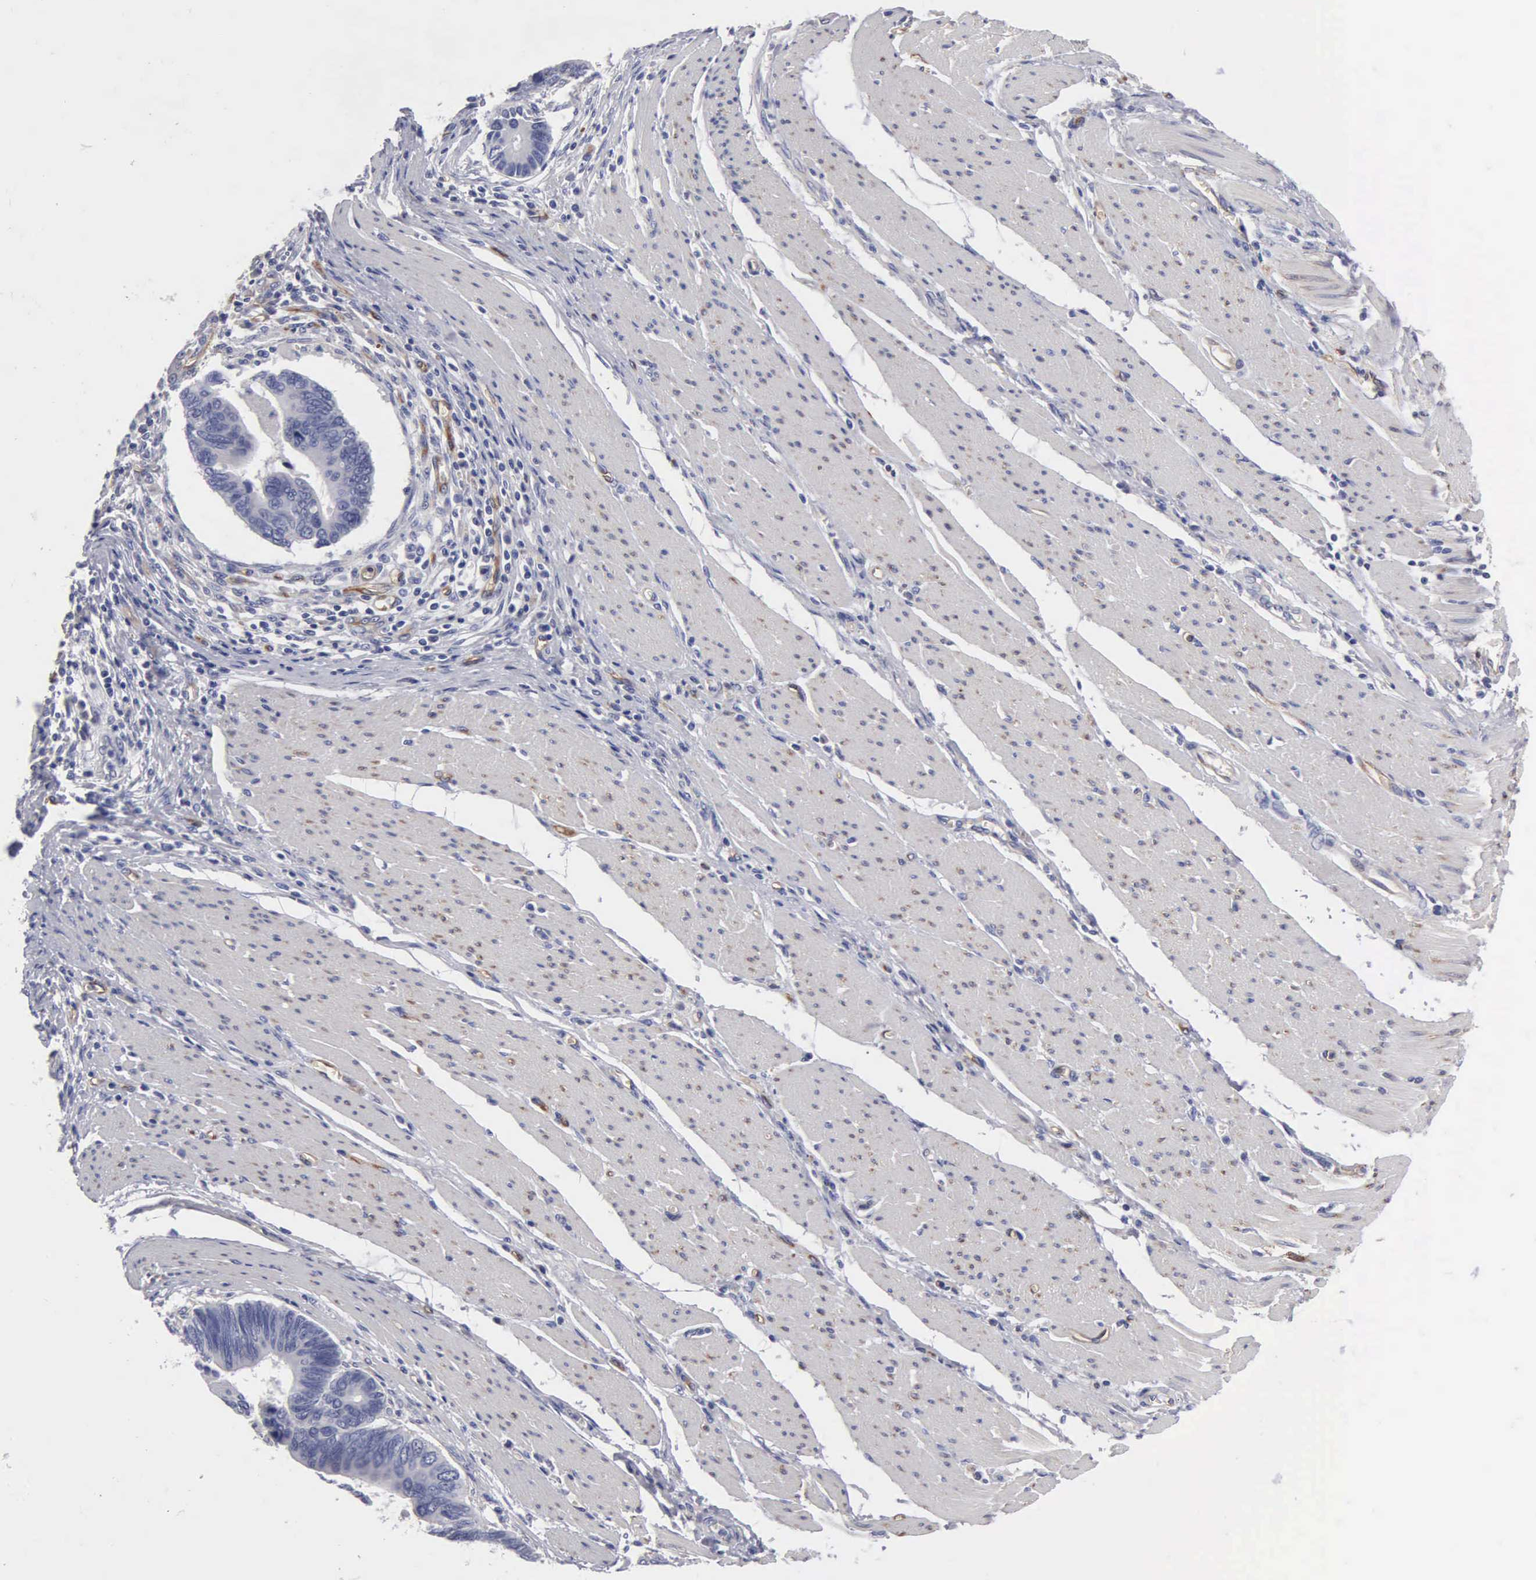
{"staining": {"intensity": "negative", "quantity": "none", "location": "none"}, "tissue": "pancreatic cancer", "cell_type": "Tumor cells", "image_type": "cancer", "snomed": [{"axis": "morphology", "description": "Adenocarcinoma, NOS"}, {"axis": "topography", "description": "Pancreas"}], "caption": "A micrograph of human pancreatic cancer is negative for staining in tumor cells.", "gene": "RDX", "patient": {"sex": "female", "age": 70}}